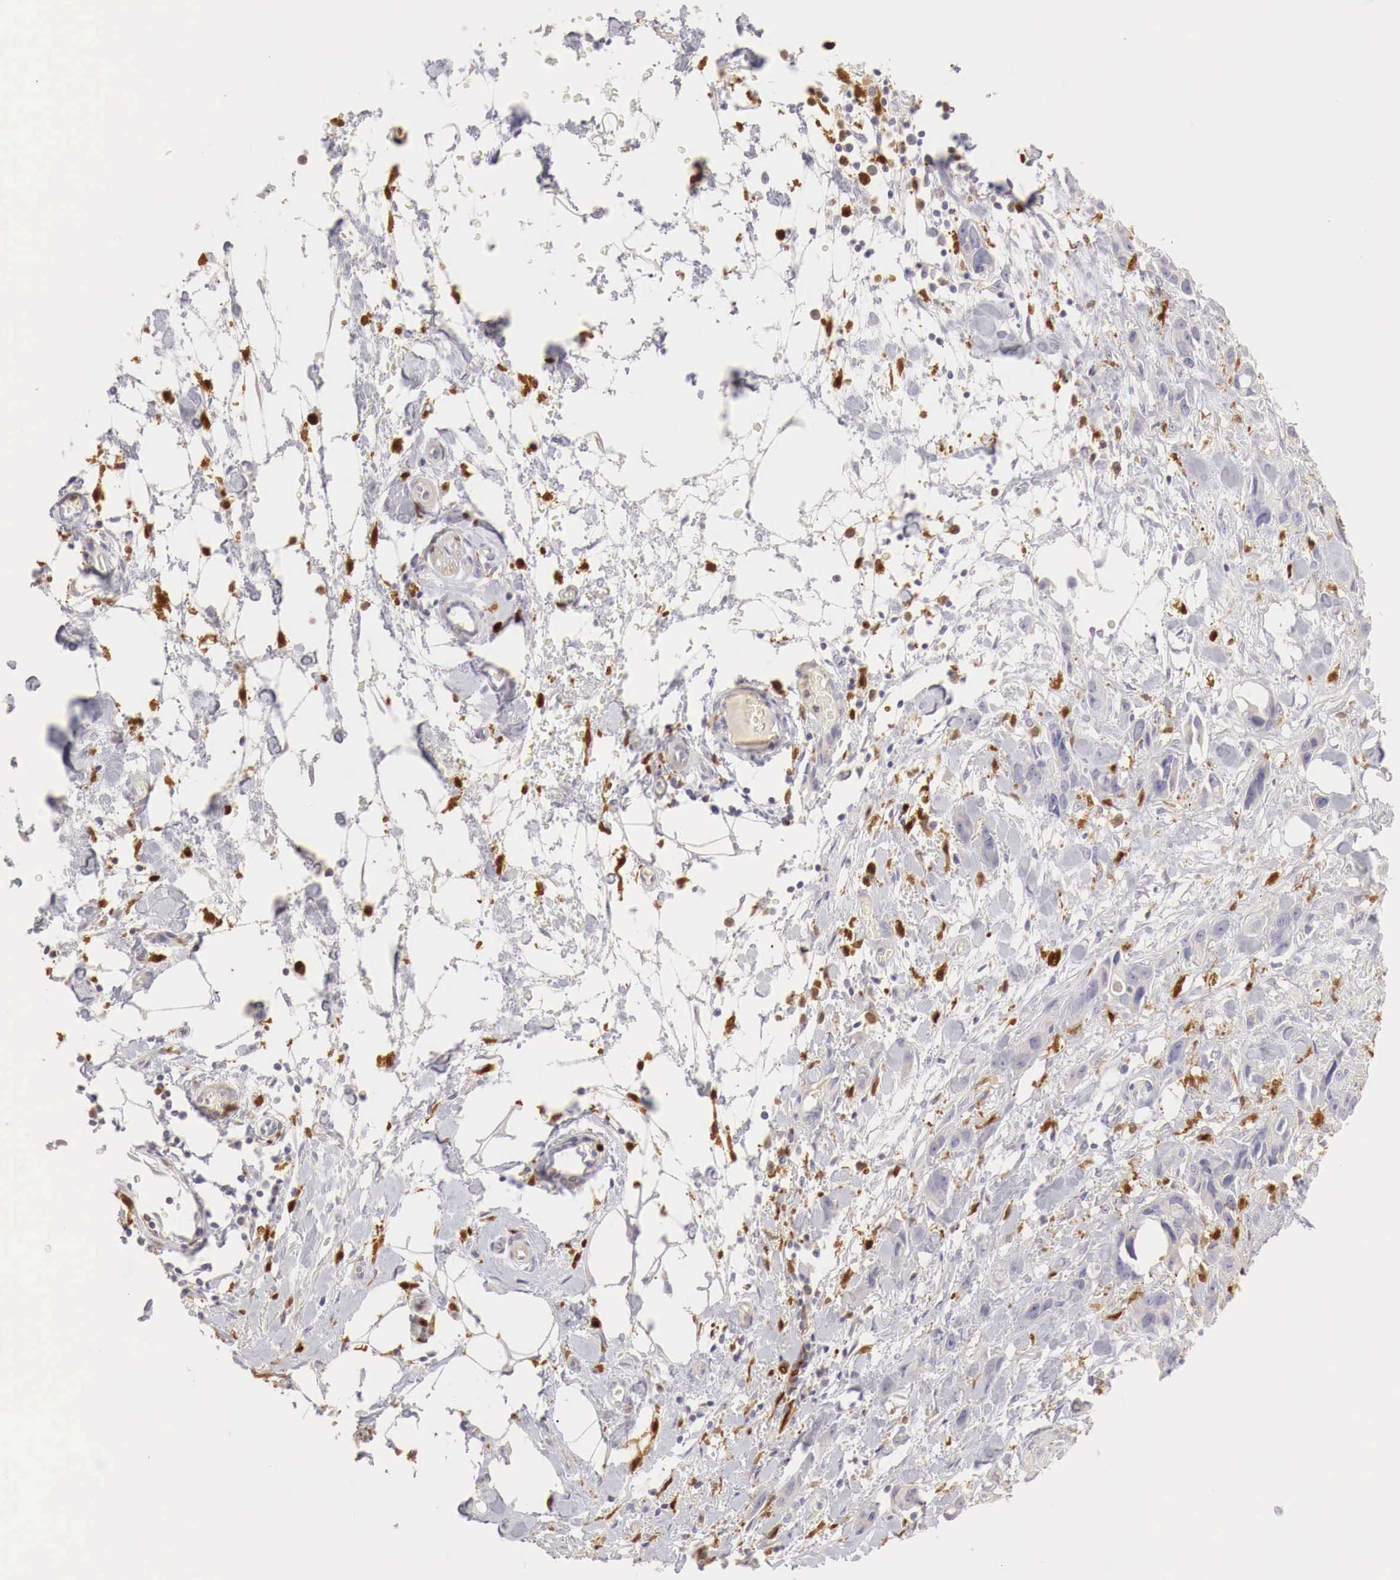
{"staining": {"intensity": "negative", "quantity": "none", "location": "none"}, "tissue": "stomach cancer", "cell_type": "Tumor cells", "image_type": "cancer", "snomed": [{"axis": "morphology", "description": "Adenocarcinoma, NOS"}, {"axis": "topography", "description": "Stomach, upper"}], "caption": "This is an immunohistochemistry image of stomach adenocarcinoma. There is no staining in tumor cells.", "gene": "RENBP", "patient": {"sex": "male", "age": 47}}